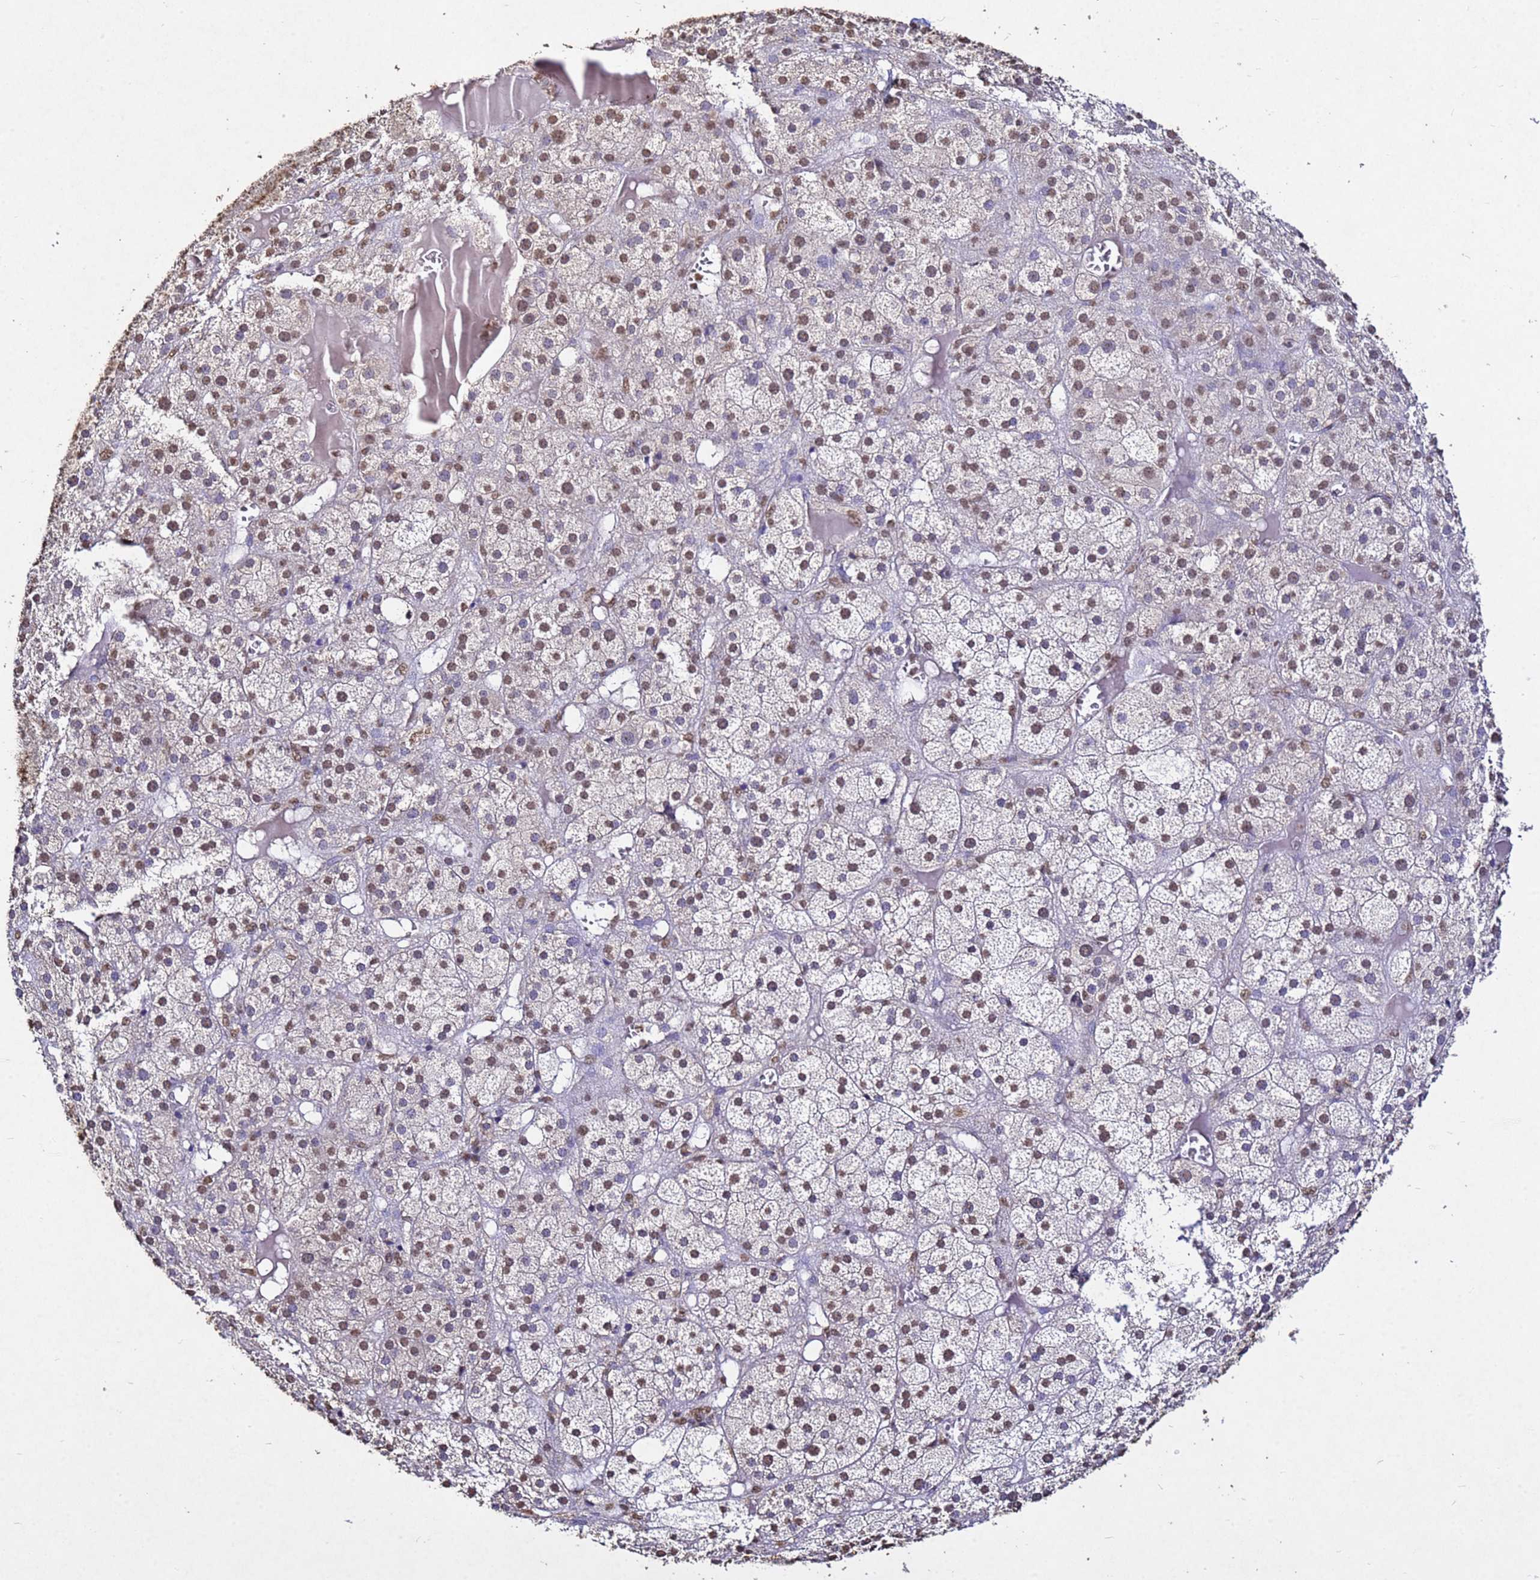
{"staining": {"intensity": "moderate", "quantity": ">75%", "location": "nuclear"}, "tissue": "adrenal gland", "cell_type": "Glandular cells", "image_type": "normal", "snomed": [{"axis": "morphology", "description": "Normal tissue, NOS"}, {"axis": "topography", "description": "Adrenal gland"}], "caption": "DAB immunohistochemical staining of normal human adrenal gland reveals moderate nuclear protein expression in approximately >75% of glandular cells.", "gene": "MYOCD", "patient": {"sex": "female", "age": 61}}